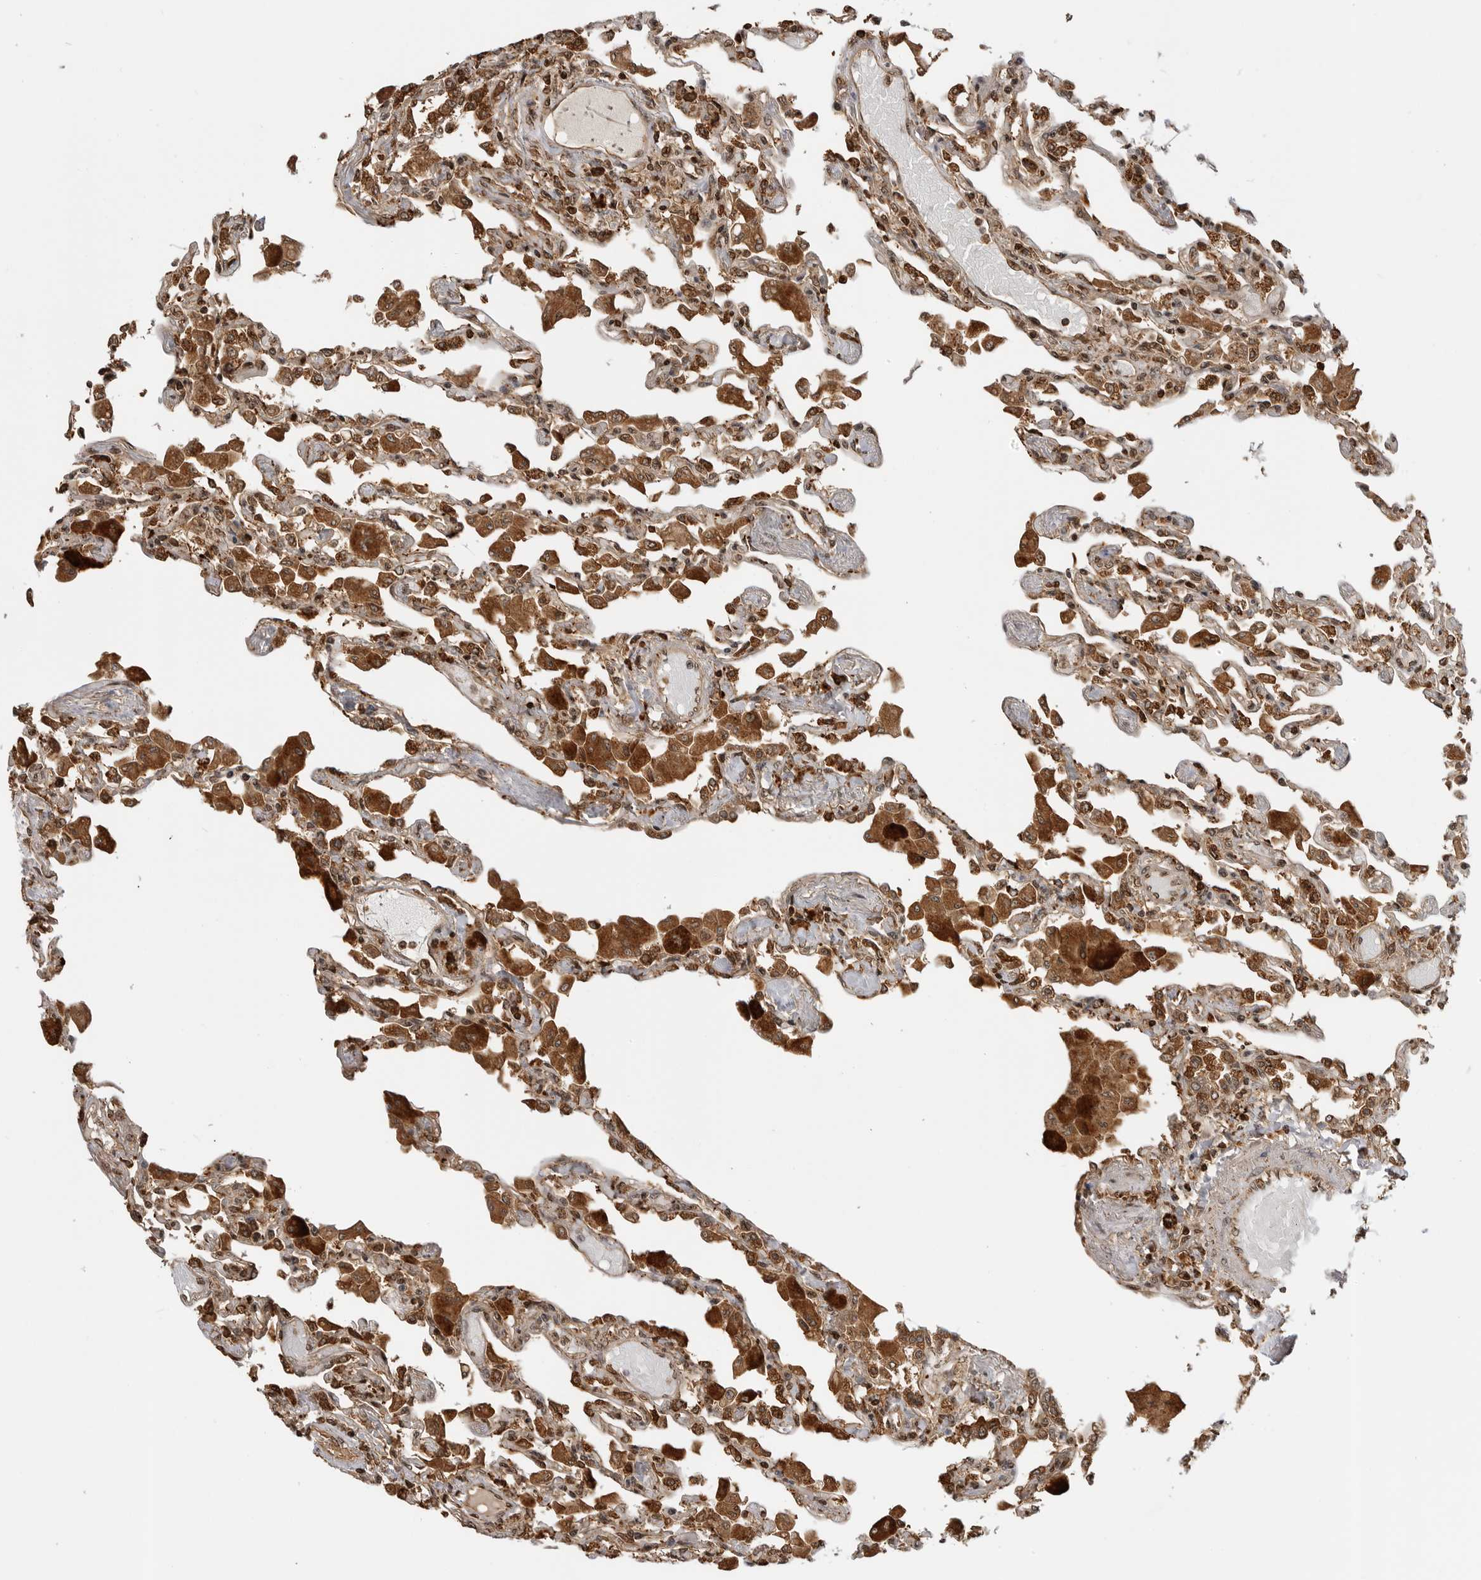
{"staining": {"intensity": "strong", "quantity": "25%-75%", "location": "cytoplasmic/membranous,nuclear"}, "tissue": "lung", "cell_type": "Alveolar cells", "image_type": "normal", "snomed": [{"axis": "morphology", "description": "Normal tissue, NOS"}, {"axis": "topography", "description": "Bronchus"}, {"axis": "topography", "description": "Lung"}], "caption": "Immunohistochemical staining of normal lung exhibits high levels of strong cytoplasmic/membranous,nuclear positivity in about 25%-75% of alveolar cells.", "gene": "BMP2K", "patient": {"sex": "female", "age": 49}}